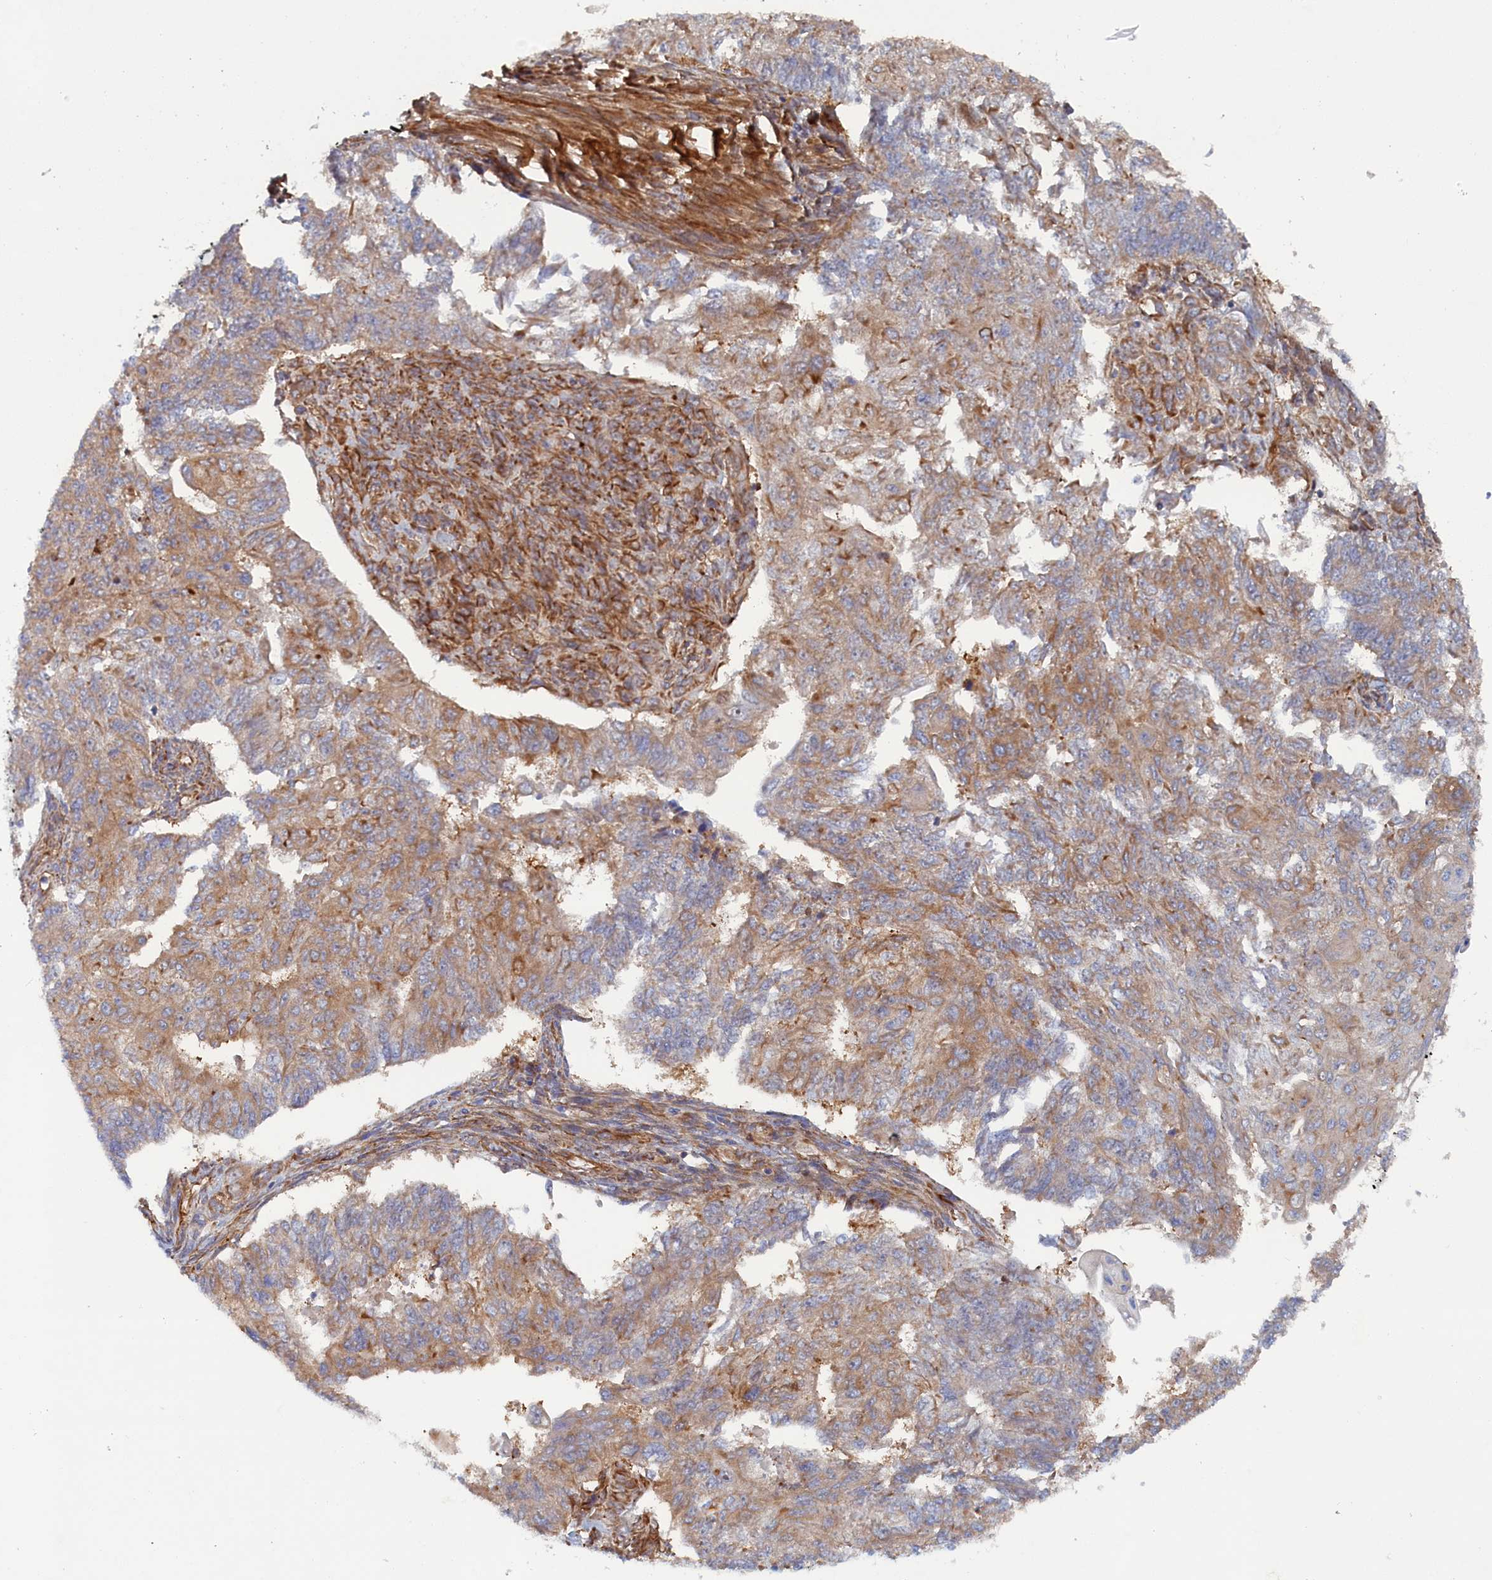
{"staining": {"intensity": "weak", "quantity": "25%-75%", "location": "cytoplasmic/membranous"}, "tissue": "endometrial cancer", "cell_type": "Tumor cells", "image_type": "cancer", "snomed": [{"axis": "morphology", "description": "Adenocarcinoma, NOS"}, {"axis": "topography", "description": "Endometrium"}], "caption": "This is a histology image of immunohistochemistry staining of endometrial cancer (adenocarcinoma), which shows weak positivity in the cytoplasmic/membranous of tumor cells.", "gene": "TMEM196", "patient": {"sex": "female", "age": 32}}